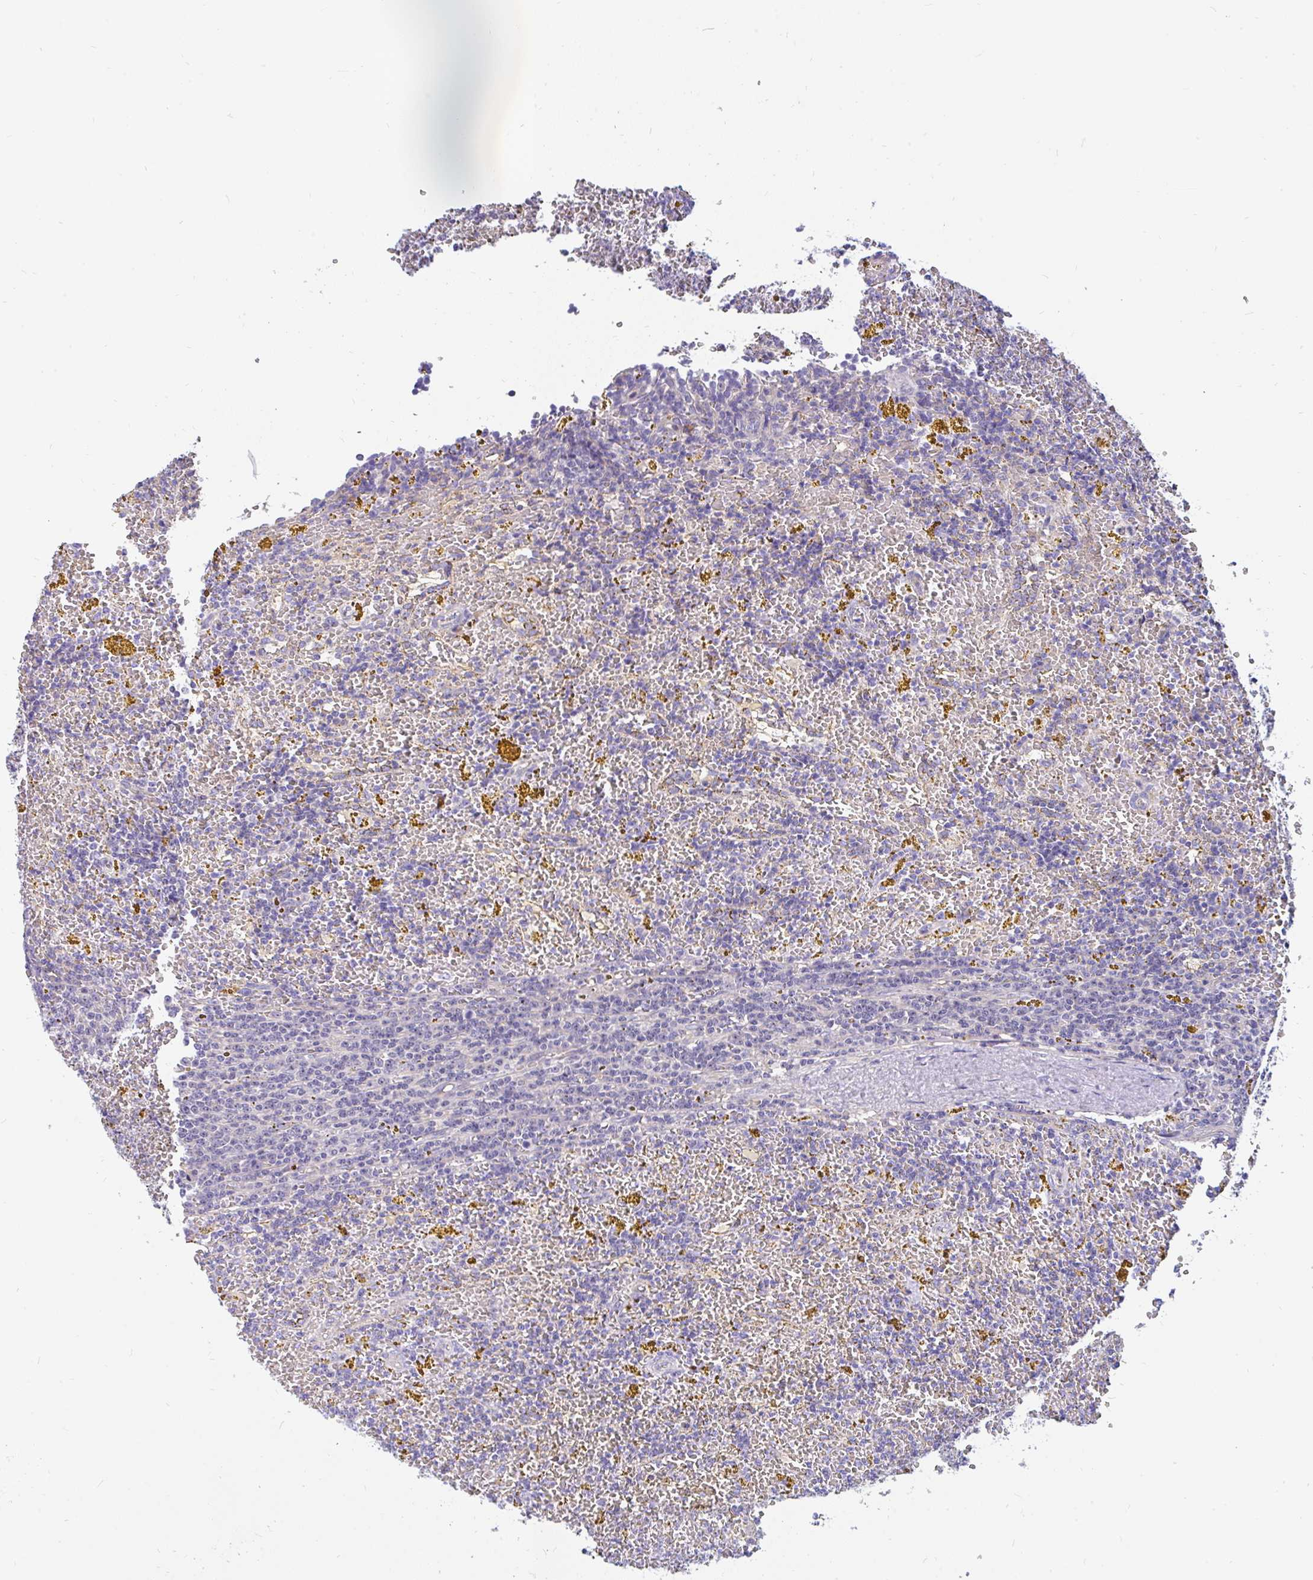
{"staining": {"intensity": "negative", "quantity": "none", "location": "none"}, "tissue": "lymphoma", "cell_type": "Tumor cells", "image_type": "cancer", "snomed": [{"axis": "morphology", "description": "Malignant lymphoma, non-Hodgkin's type, Low grade"}, {"axis": "topography", "description": "Spleen"}, {"axis": "topography", "description": "Lymph node"}], "caption": "DAB immunohistochemical staining of lymphoma exhibits no significant expression in tumor cells. The staining is performed using DAB (3,3'-diaminobenzidine) brown chromogen with nuclei counter-stained in using hematoxylin.", "gene": "LRRC26", "patient": {"sex": "female", "age": 66}}